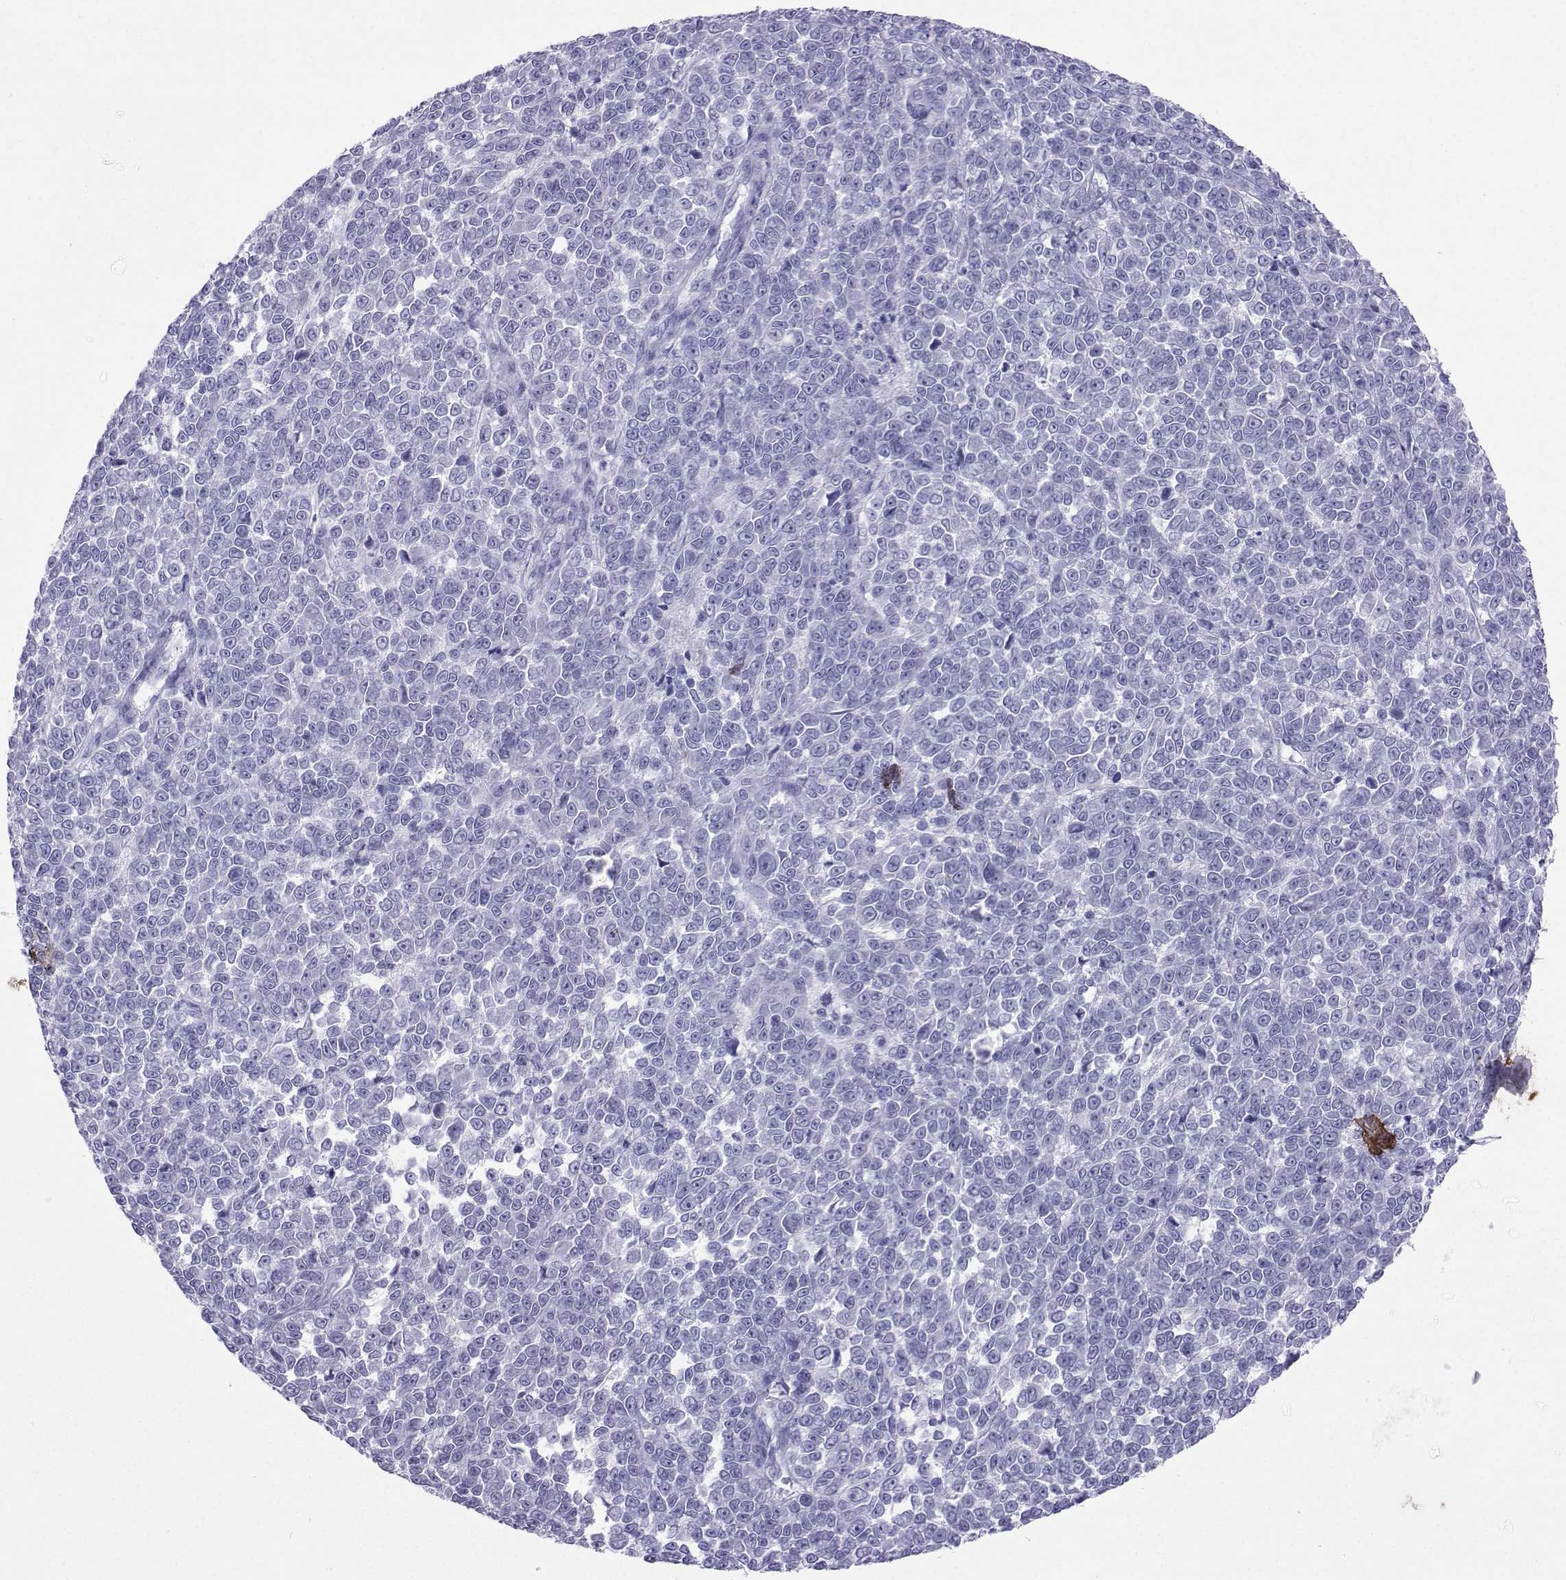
{"staining": {"intensity": "negative", "quantity": "none", "location": "none"}, "tissue": "melanoma", "cell_type": "Tumor cells", "image_type": "cancer", "snomed": [{"axis": "morphology", "description": "Malignant melanoma, NOS"}, {"axis": "topography", "description": "Skin"}], "caption": "Immunohistochemistry (IHC) micrograph of neoplastic tissue: human melanoma stained with DAB (3,3'-diaminobenzidine) exhibits no significant protein positivity in tumor cells.", "gene": "LORICRIN", "patient": {"sex": "female", "age": 95}}